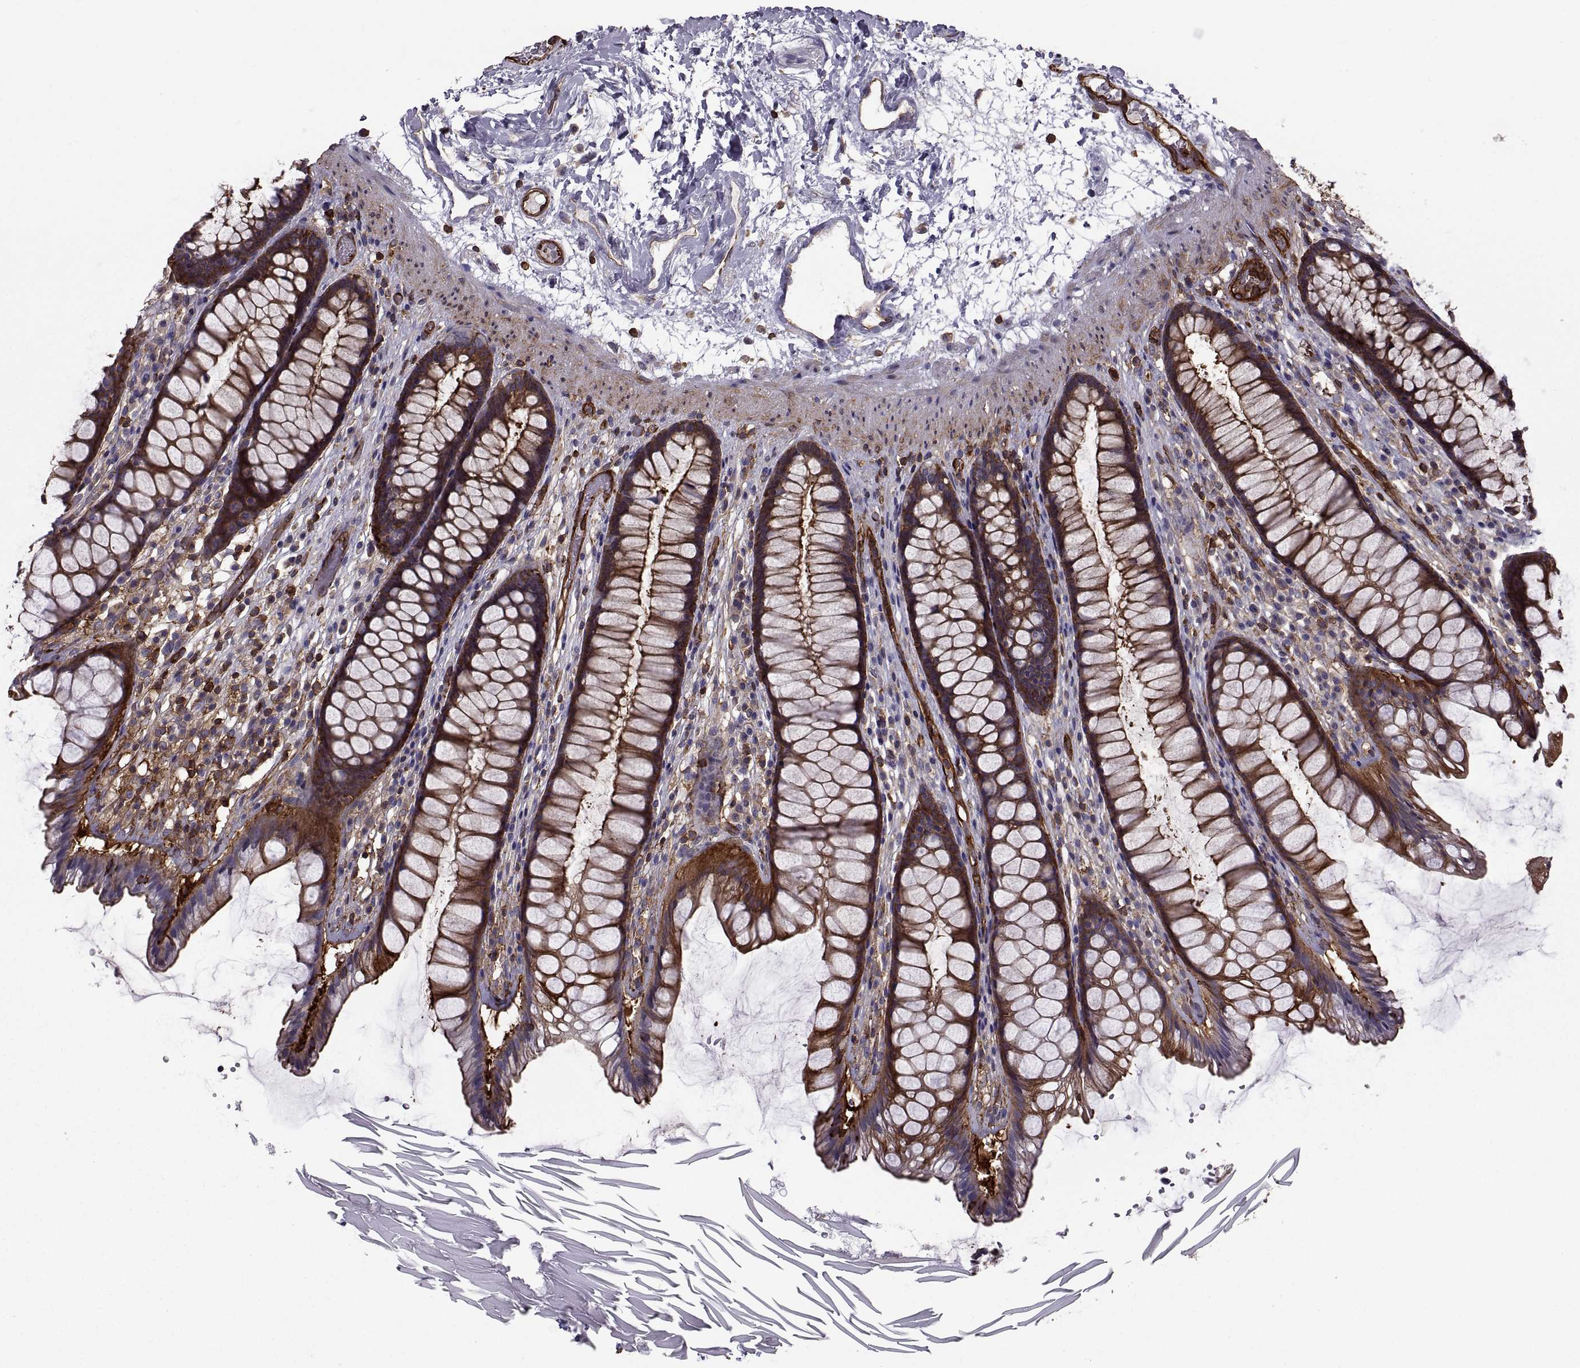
{"staining": {"intensity": "strong", "quantity": ">75%", "location": "cytoplasmic/membranous"}, "tissue": "rectum", "cell_type": "Glandular cells", "image_type": "normal", "snomed": [{"axis": "morphology", "description": "Normal tissue, NOS"}, {"axis": "topography", "description": "Rectum"}], "caption": "Immunohistochemistry staining of unremarkable rectum, which shows high levels of strong cytoplasmic/membranous staining in approximately >75% of glandular cells indicating strong cytoplasmic/membranous protein positivity. The staining was performed using DAB (3,3'-diaminobenzidine) (brown) for protein detection and nuclei were counterstained in hematoxylin (blue).", "gene": "MYH9", "patient": {"sex": "male", "age": 72}}